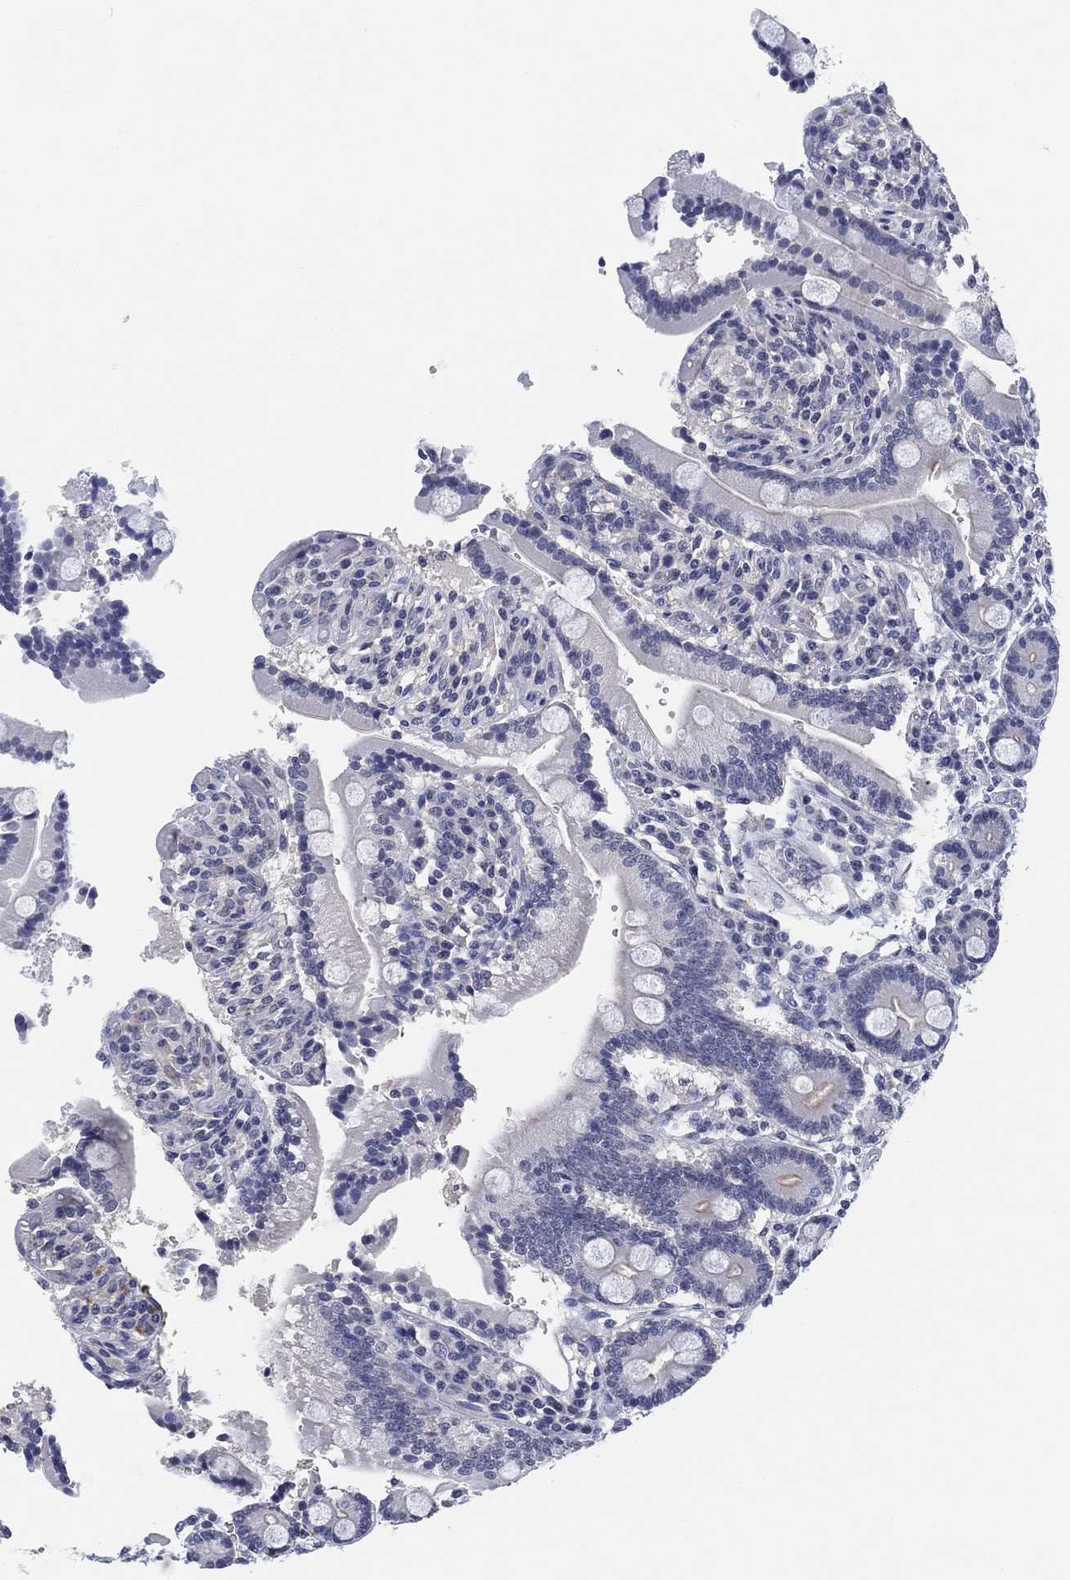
{"staining": {"intensity": "negative", "quantity": "none", "location": "none"}, "tissue": "duodenum", "cell_type": "Glandular cells", "image_type": "normal", "snomed": [{"axis": "morphology", "description": "Normal tissue, NOS"}, {"axis": "topography", "description": "Duodenum"}], "caption": "Immunohistochemistry histopathology image of normal duodenum: human duodenum stained with DAB shows no significant protein staining in glandular cells.", "gene": "OTUB2", "patient": {"sex": "female", "age": 62}}